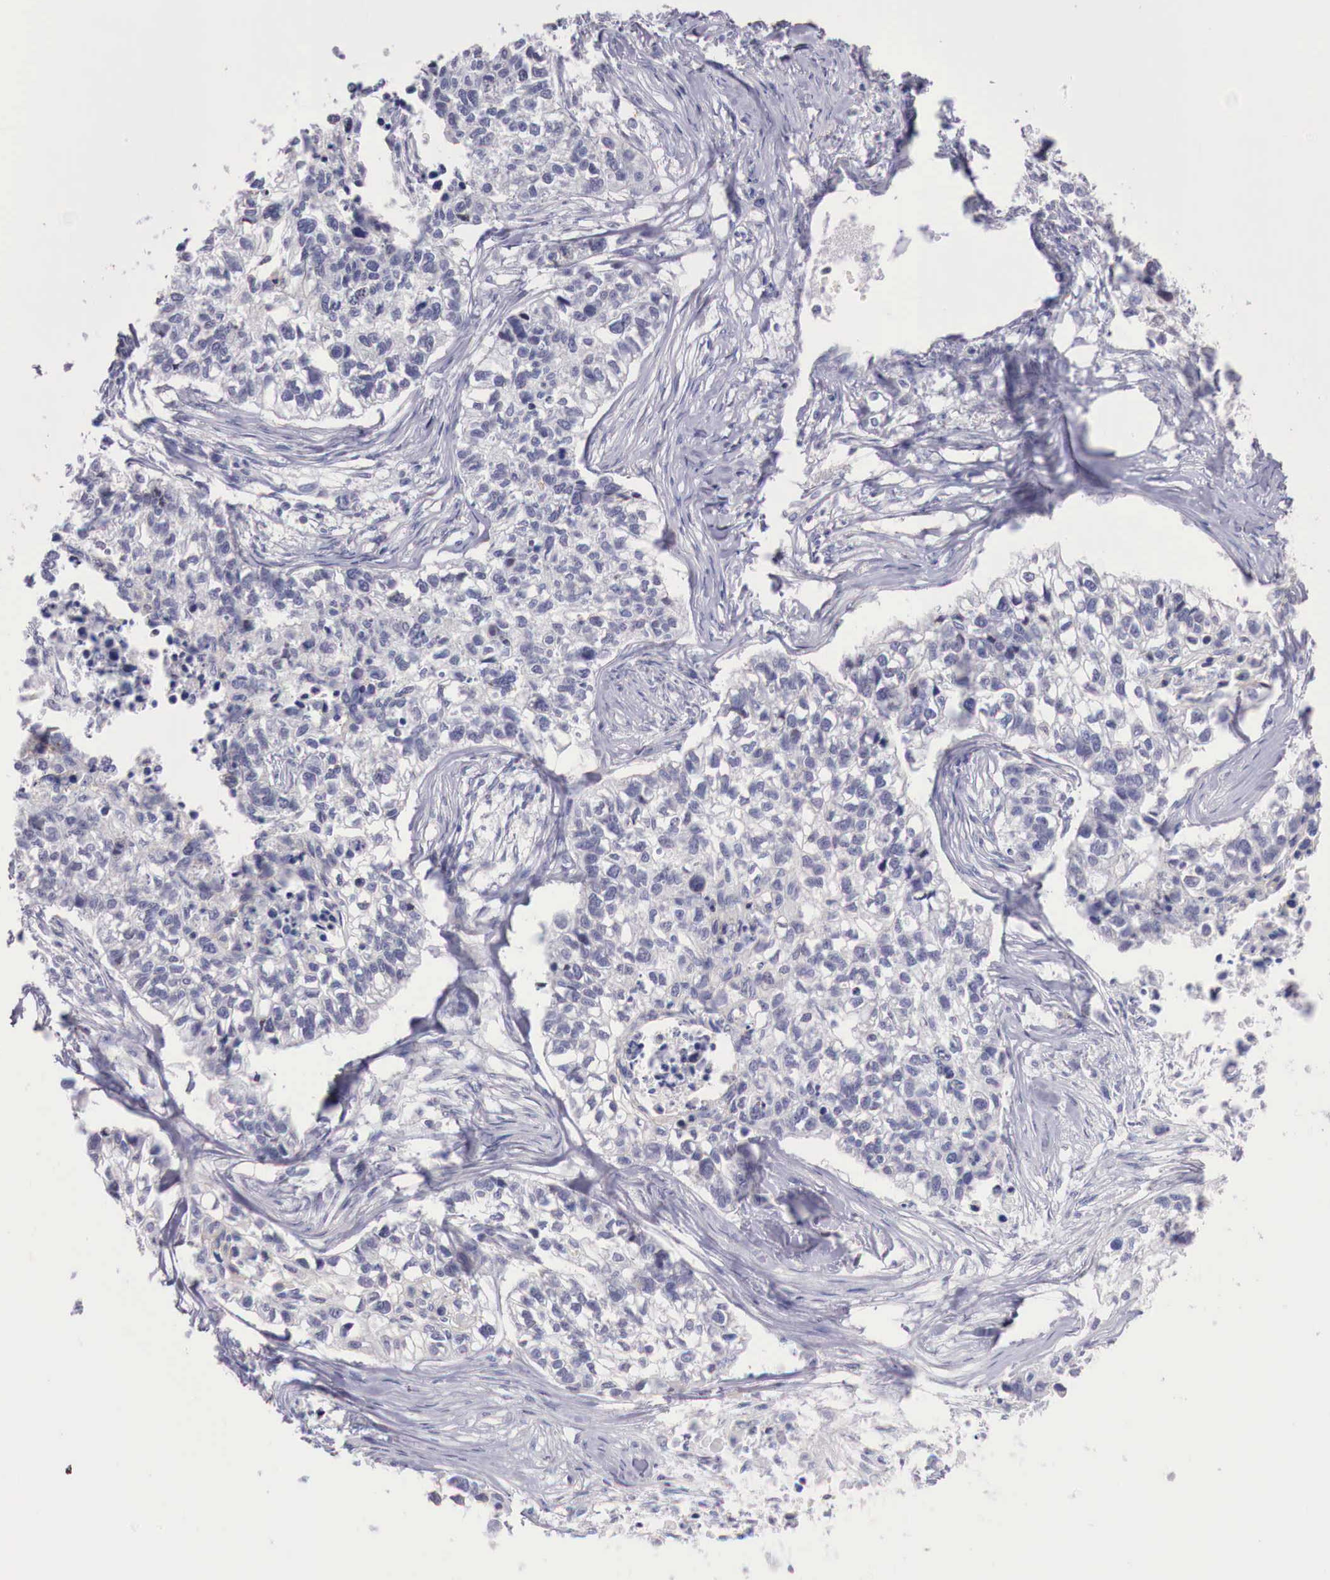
{"staining": {"intensity": "negative", "quantity": "none", "location": "none"}, "tissue": "lung cancer", "cell_type": "Tumor cells", "image_type": "cancer", "snomed": [{"axis": "morphology", "description": "Squamous cell carcinoma, NOS"}, {"axis": "topography", "description": "Lymph node"}, {"axis": "topography", "description": "Lung"}], "caption": "DAB (3,3'-diaminobenzidine) immunohistochemical staining of lung cancer (squamous cell carcinoma) demonstrates no significant expression in tumor cells.", "gene": "TRIM13", "patient": {"sex": "male", "age": 74}}